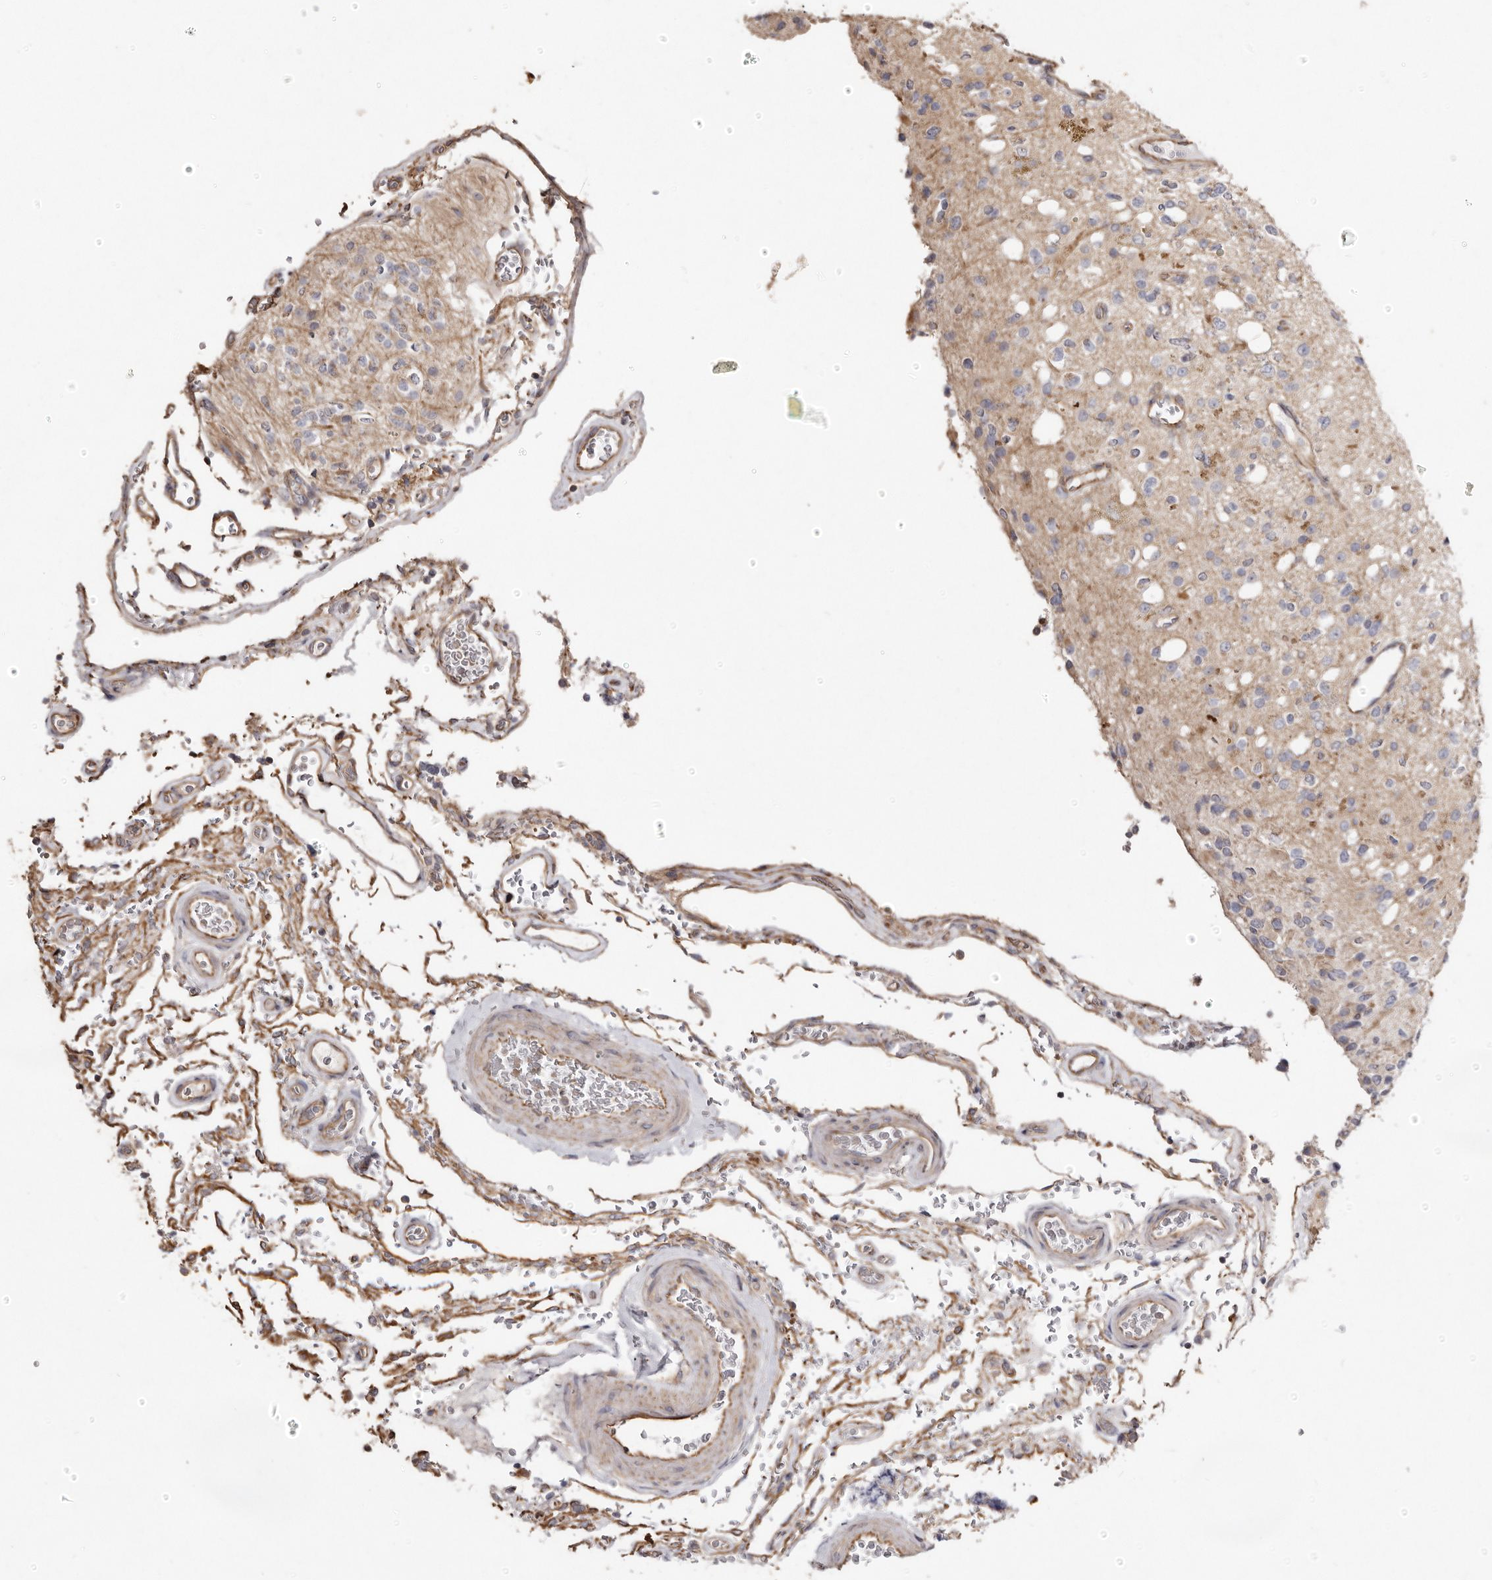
{"staining": {"intensity": "negative", "quantity": "none", "location": "none"}, "tissue": "glioma", "cell_type": "Tumor cells", "image_type": "cancer", "snomed": [{"axis": "morphology", "description": "Glioma, malignant, High grade"}, {"axis": "topography", "description": "Brain"}], "caption": "There is no significant expression in tumor cells of glioma.", "gene": "MACC1", "patient": {"sex": "male", "age": 34}}